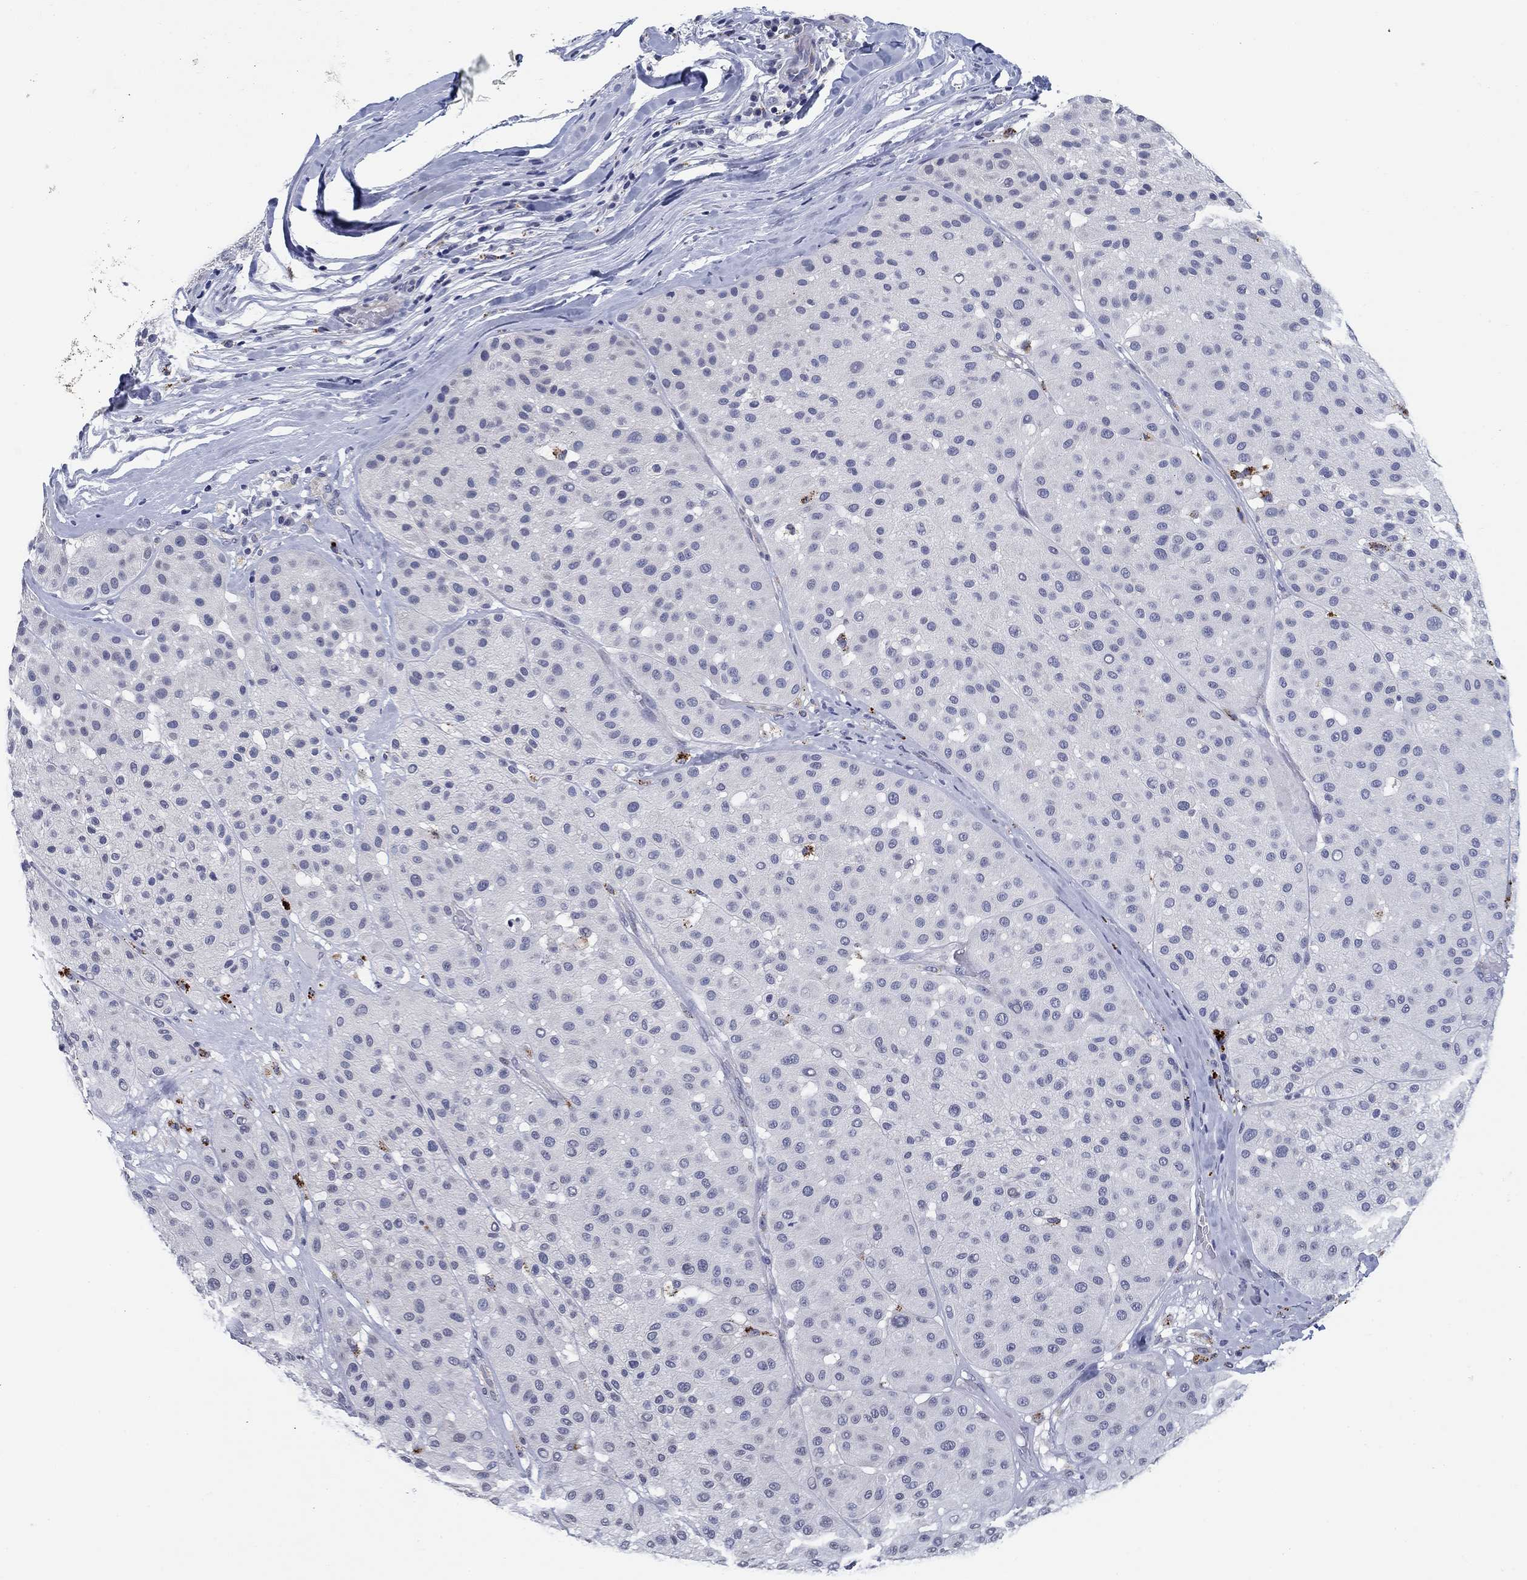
{"staining": {"intensity": "negative", "quantity": "none", "location": "none"}, "tissue": "melanoma", "cell_type": "Tumor cells", "image_type": "cancer", "snomed": [{"axis": "morphology", "description": "Malignant melanoma, Metastatic site"}, {"axis": "topography", "description": "Smooth muscle"}], "caption": "The IHC image has no significant positivity in tumor cells of melanoma tissue.", "gene": "OTUB2", "patient": {"sex": "male", "age": 41}}